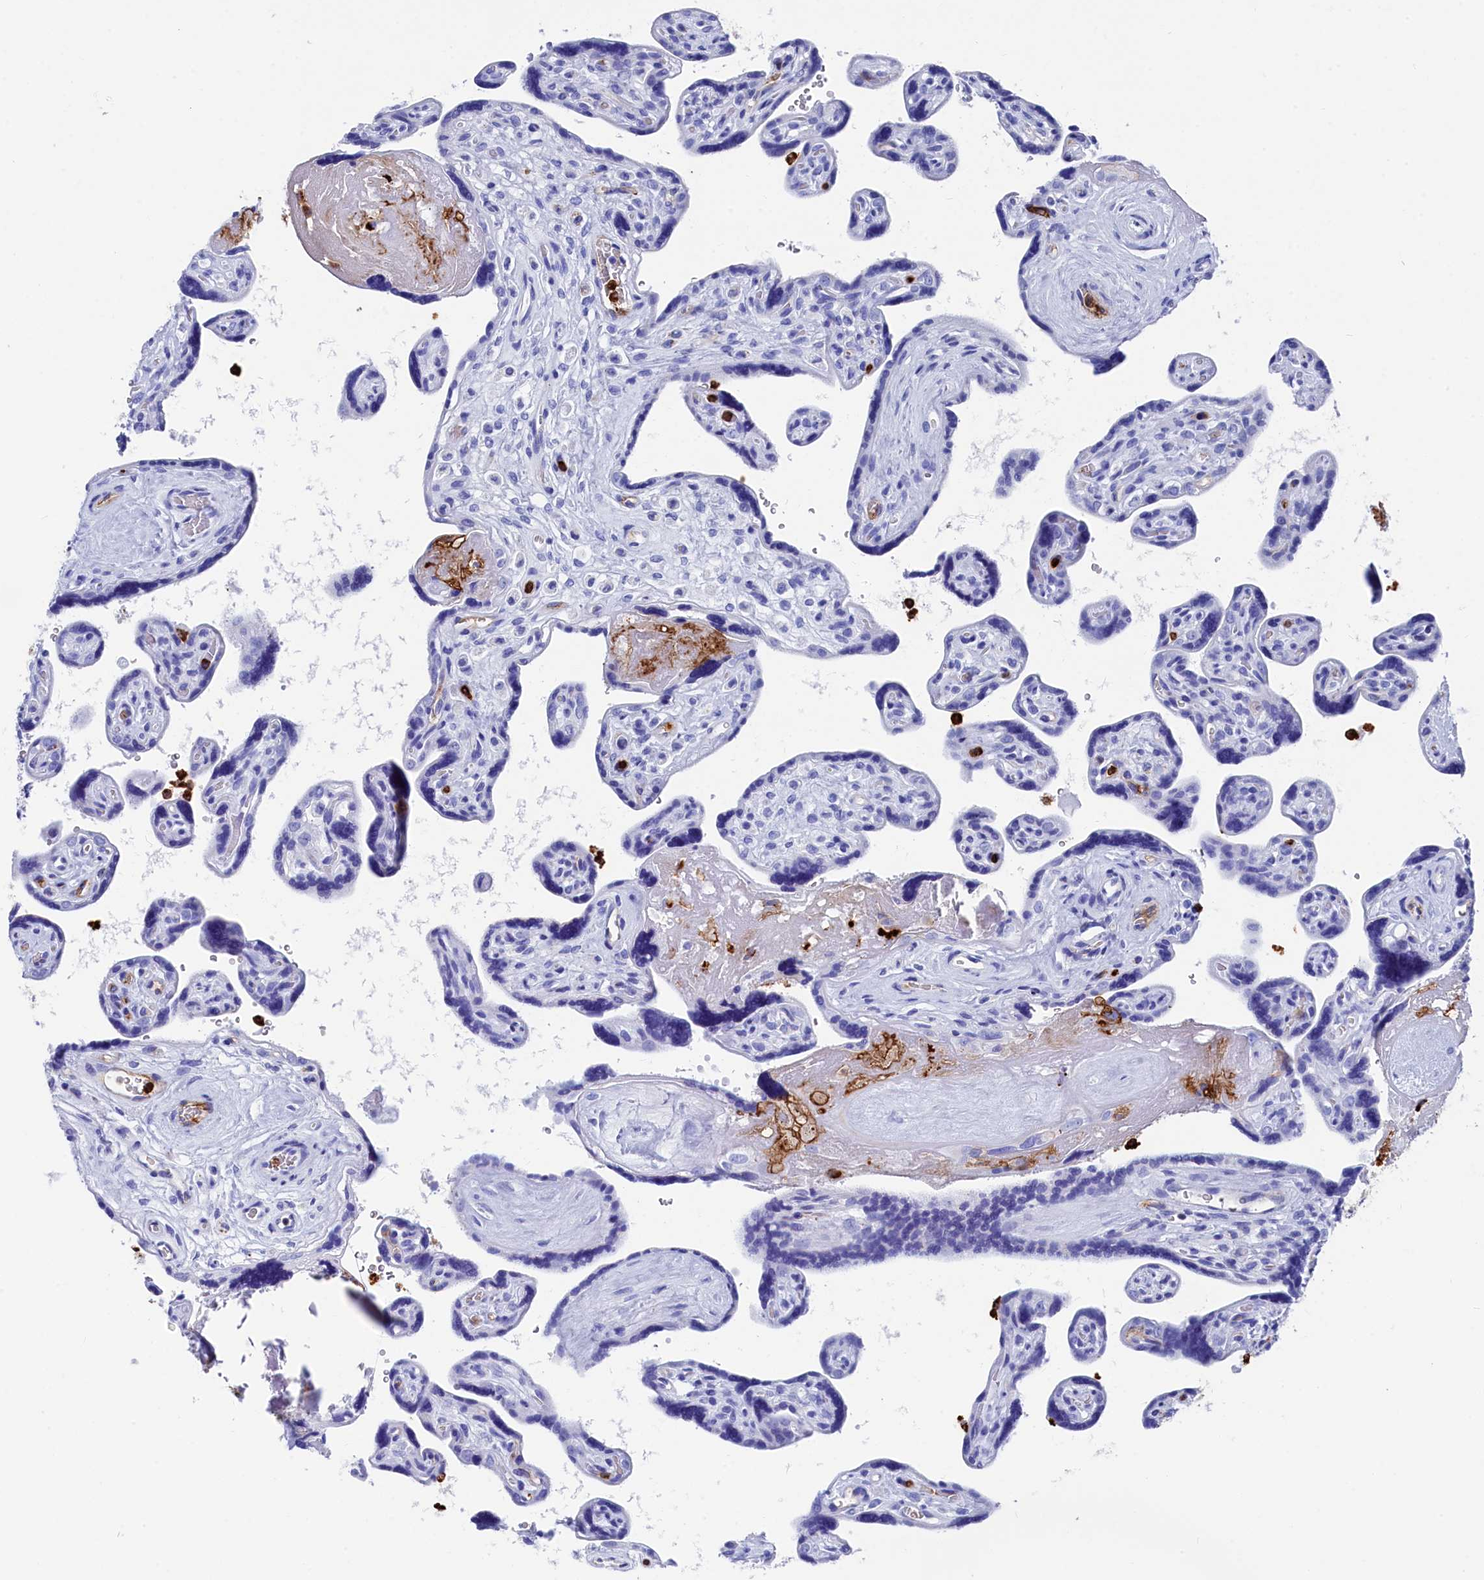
{"staining": {"intensity": "negative", "quantity": "none", "location": "none"}, "tissue": "placenta", "cell_type": "Trophoblastic cells", "image_type": "normal", "snomed": [{"axis": "morphology", "description": "Normal tissue, NOS"}, {"axis": "topography", "description": "Placenta"}], "caption": "Benign placenta was stained to show a protein in brown. There is no significant staining in trophoblastic cells.", "gene": "PLAC8", "patient": {"sex": "female", "age": 39}}